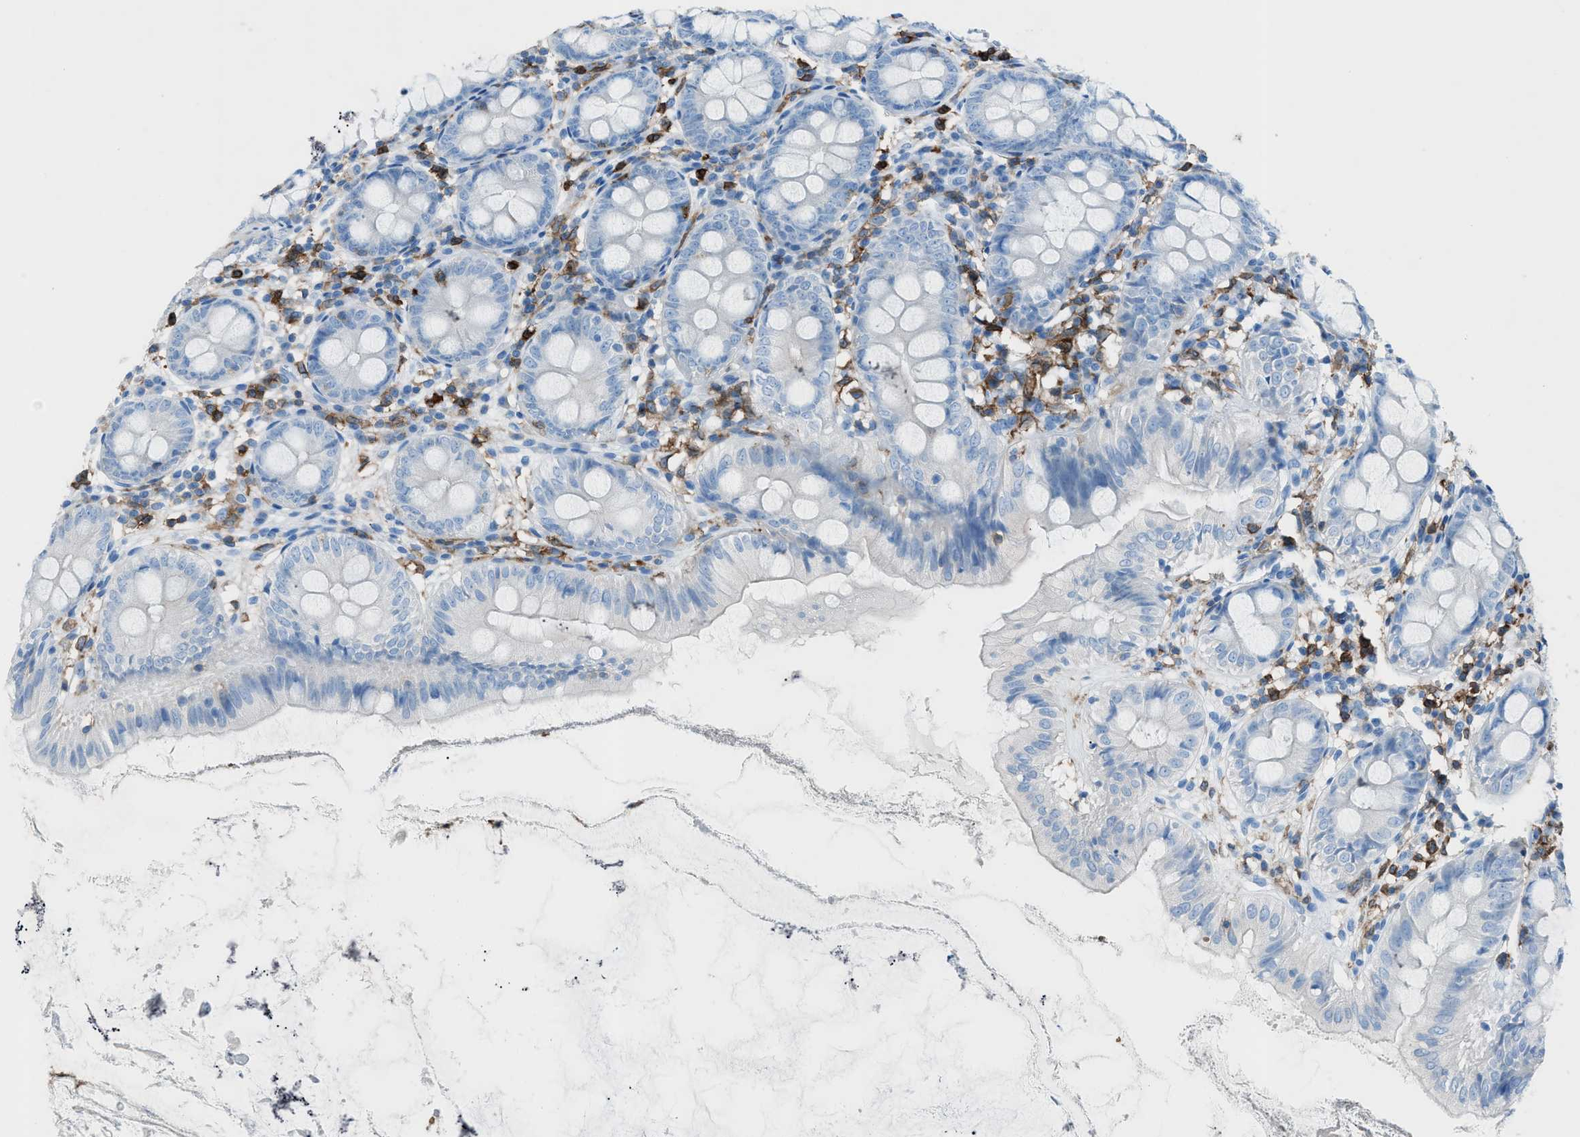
{"staining": {"intensity": "negative", "quantity": "none", "location": "none"}, "tissue": "appendix", "cell_type": "Glandular cells", "image_type": "normal", "snomed": [{"axis": "morphology", "description": "Normal tissue, NOS"}, {"axis": "topography", "description": "Appendix"}], "caption": "The immunohistochemistry micrograph has no significant staining in glandular cells of appendix. (Stains: DAB (3,3'-diaminobenzidine) immunohistochemistry (IHC) with hematoxylin counter stain, Microscopy: brightfield microscopy at high magnification).", "gene": "ITGB2", "patient": {"sex": "female", "age": 77}}